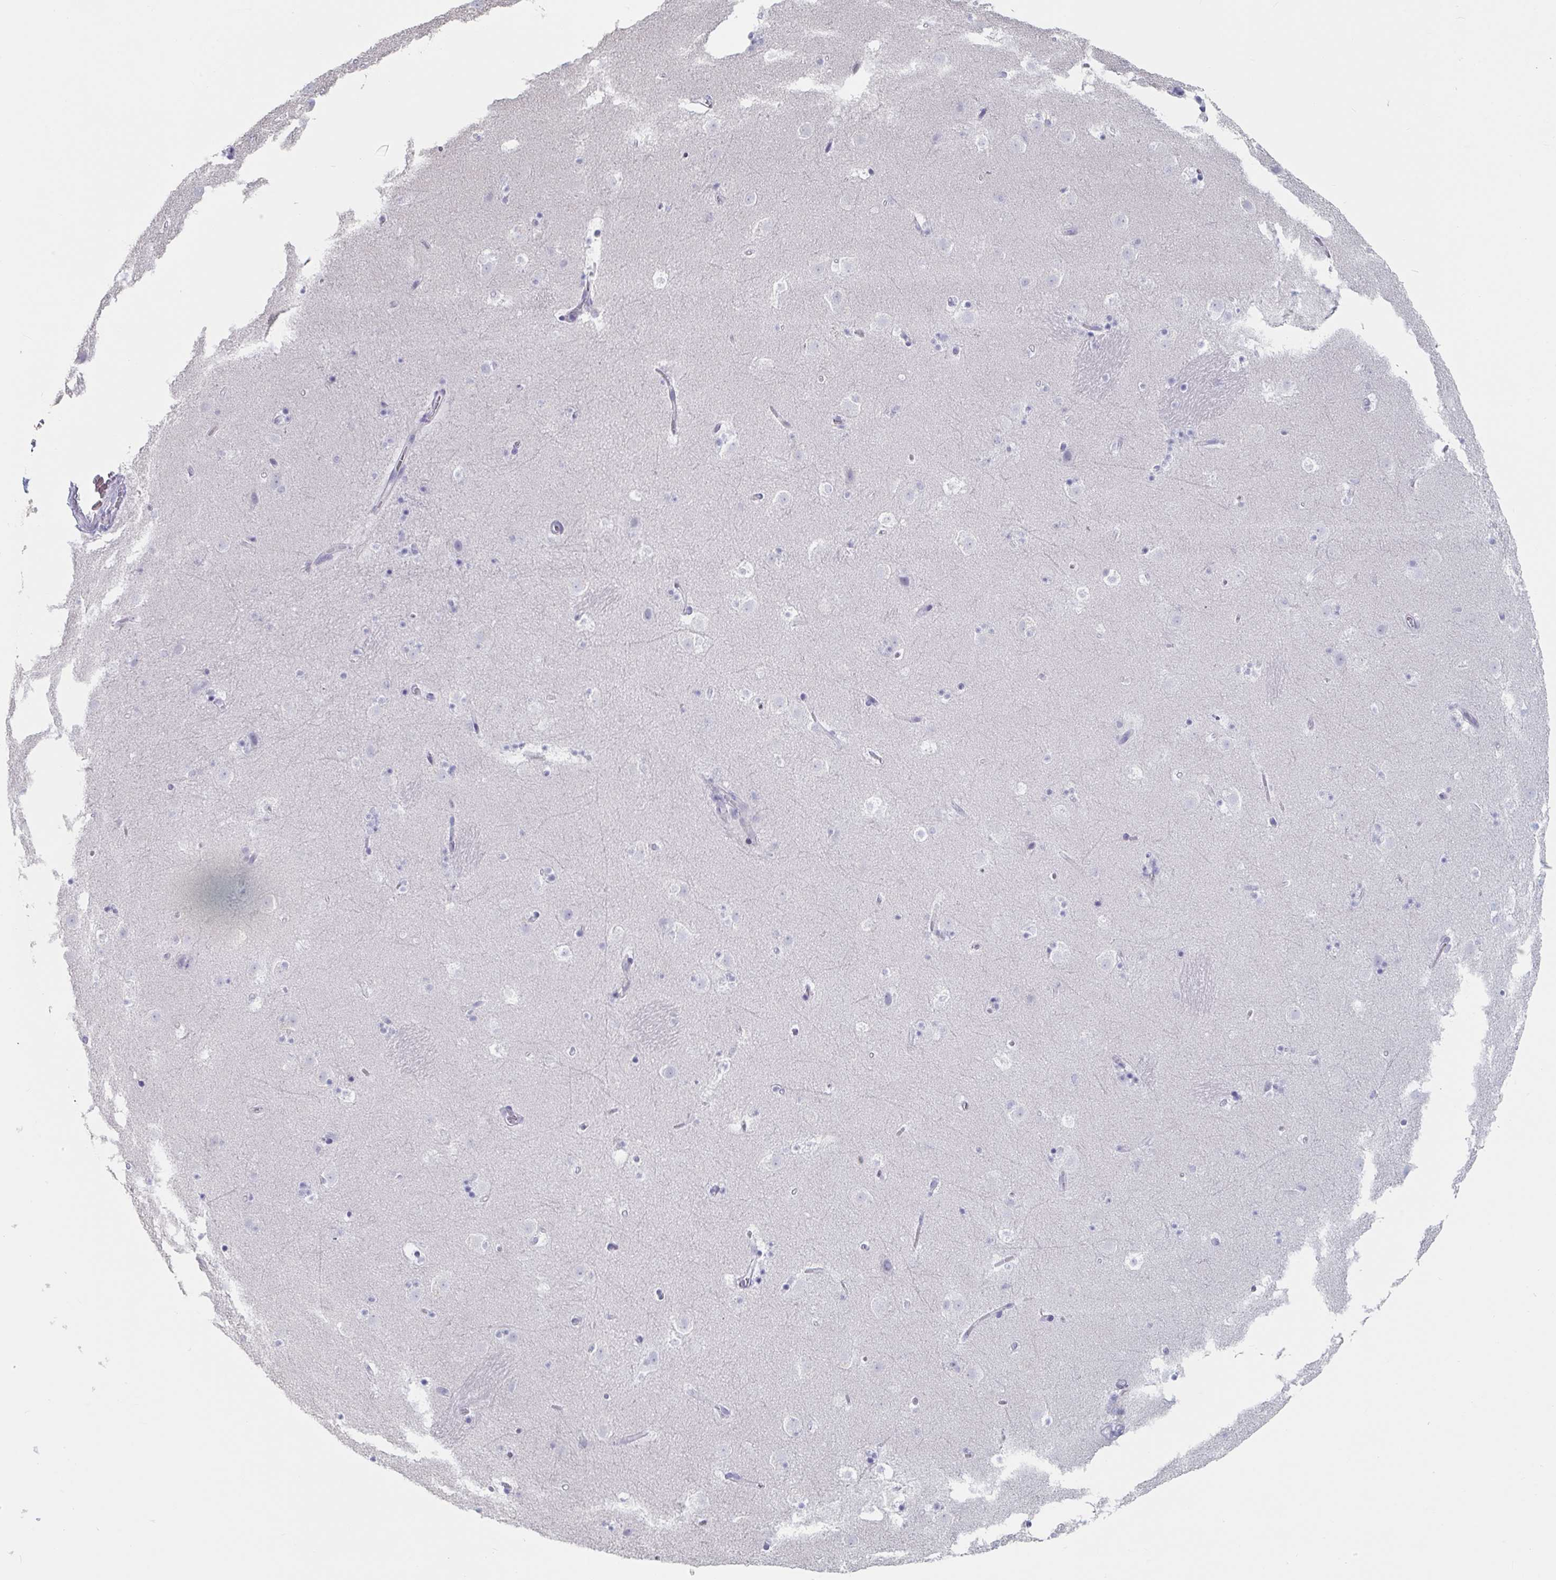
{"staining": {"intensity": "negative", "quantity": "none", "location": "none"}, "tissue": "caudate", "cell_type": "Glial cells", "image_type": "normal", "snomed": [{"axis": "morphology", "description": "Normal tissue, NOS"}, {"axis": "topography", "description": "Lateral ventricle wall"}], "caption": "This is an immunohistochemistry (IHC) photomicrograph of benign human caudate. There is no expression in glial cells.", "gene": "FOXA1", "patient": {"sex": "male", "age": 37}}